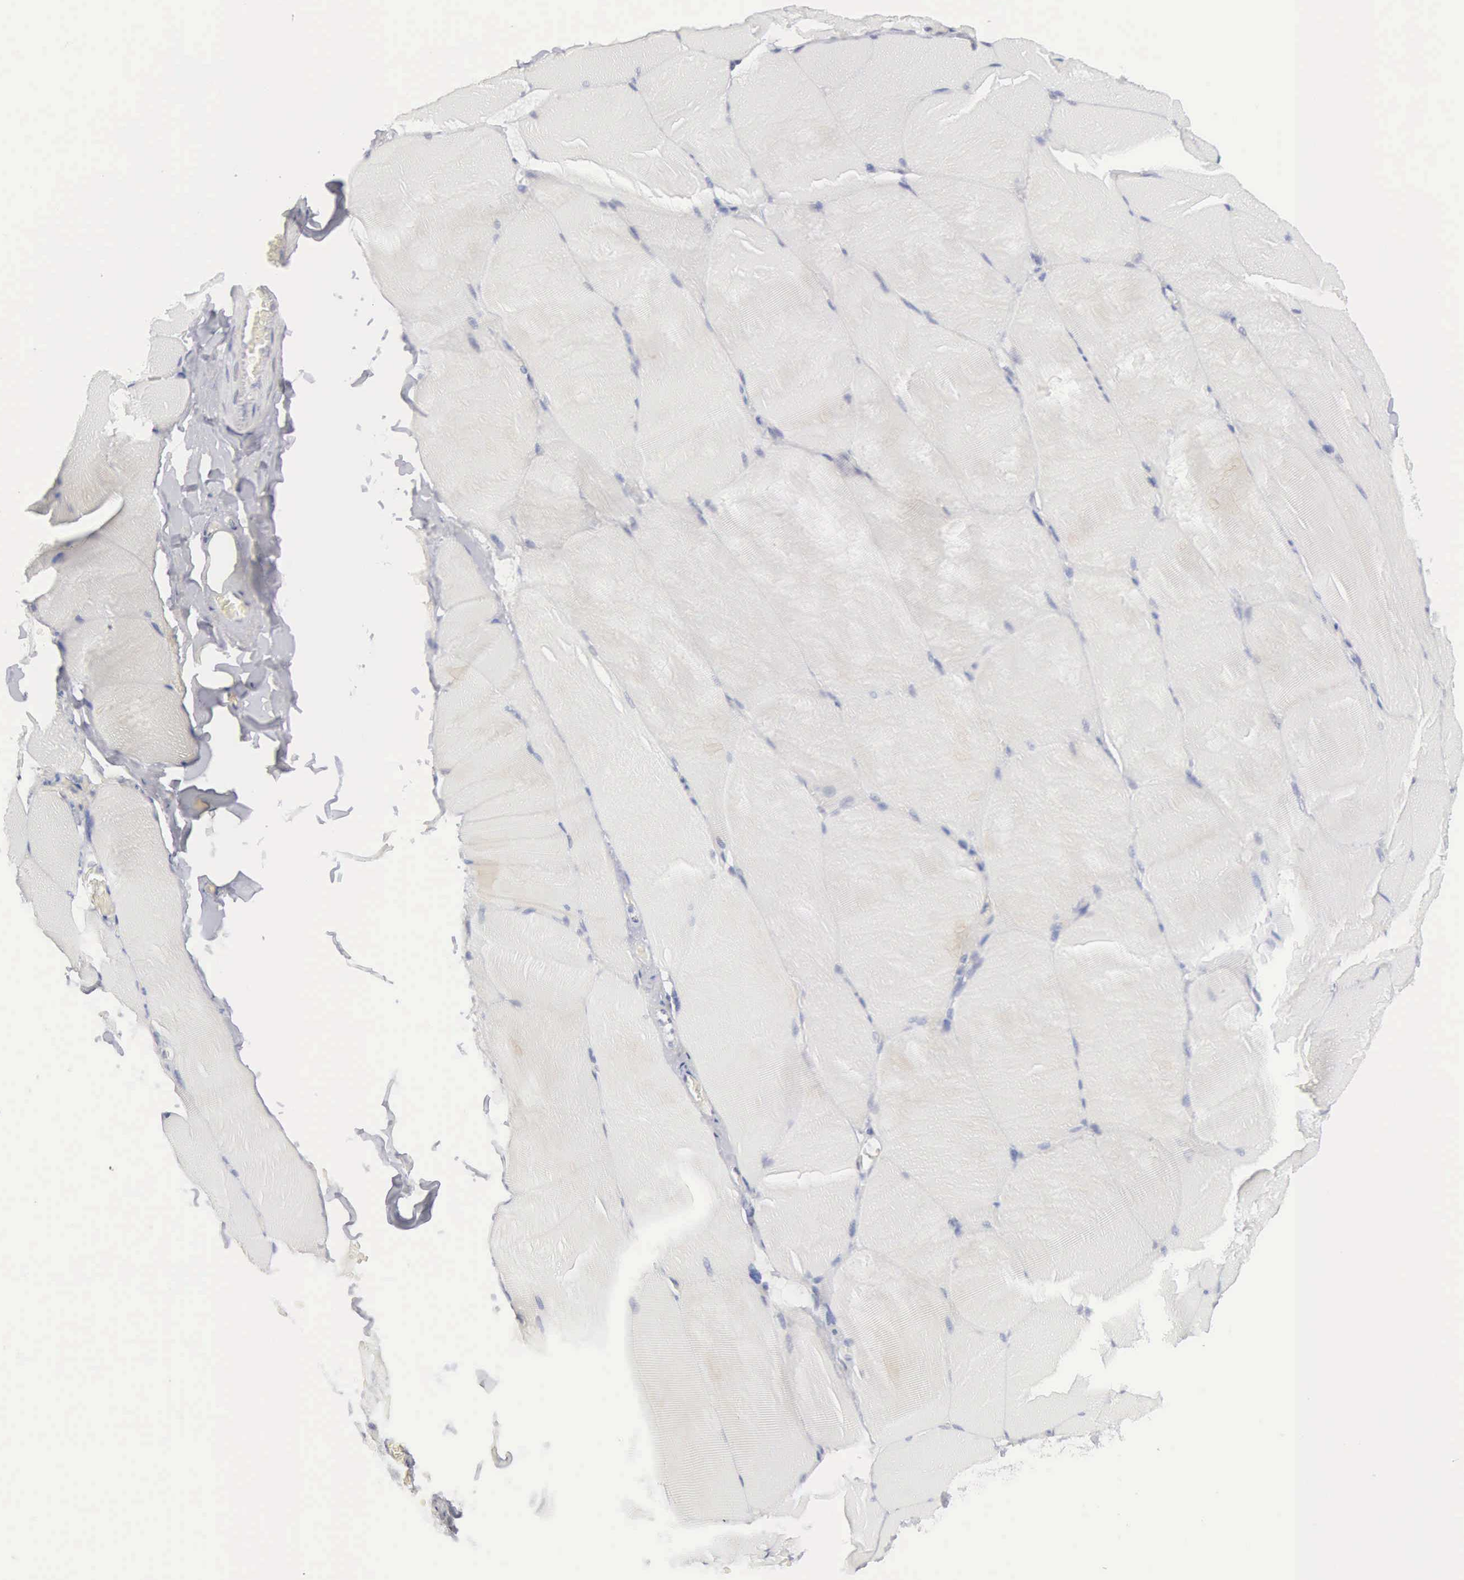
{"staining": {"intensity": "negative", "quantity": "none", "location": "none"}, "tissue": "skeletal muscle", "cell_type": "Myocytes", "image_type": "normal", "snomed": [{"axis": "morphology", "description": "Normal tissue, NOS"}, {"axis": "topography", "description": "Skeletal muscle"}], "caption": "Myocytes are negative for protein expression in benign human skeletal muscle. Brightfield microscopy of IHC stained with DAB (brown) and hematoxylin (blue), captured at high magnification.", "gene": "MNAT1", "patient": {"sex": "male", "age": 71}}